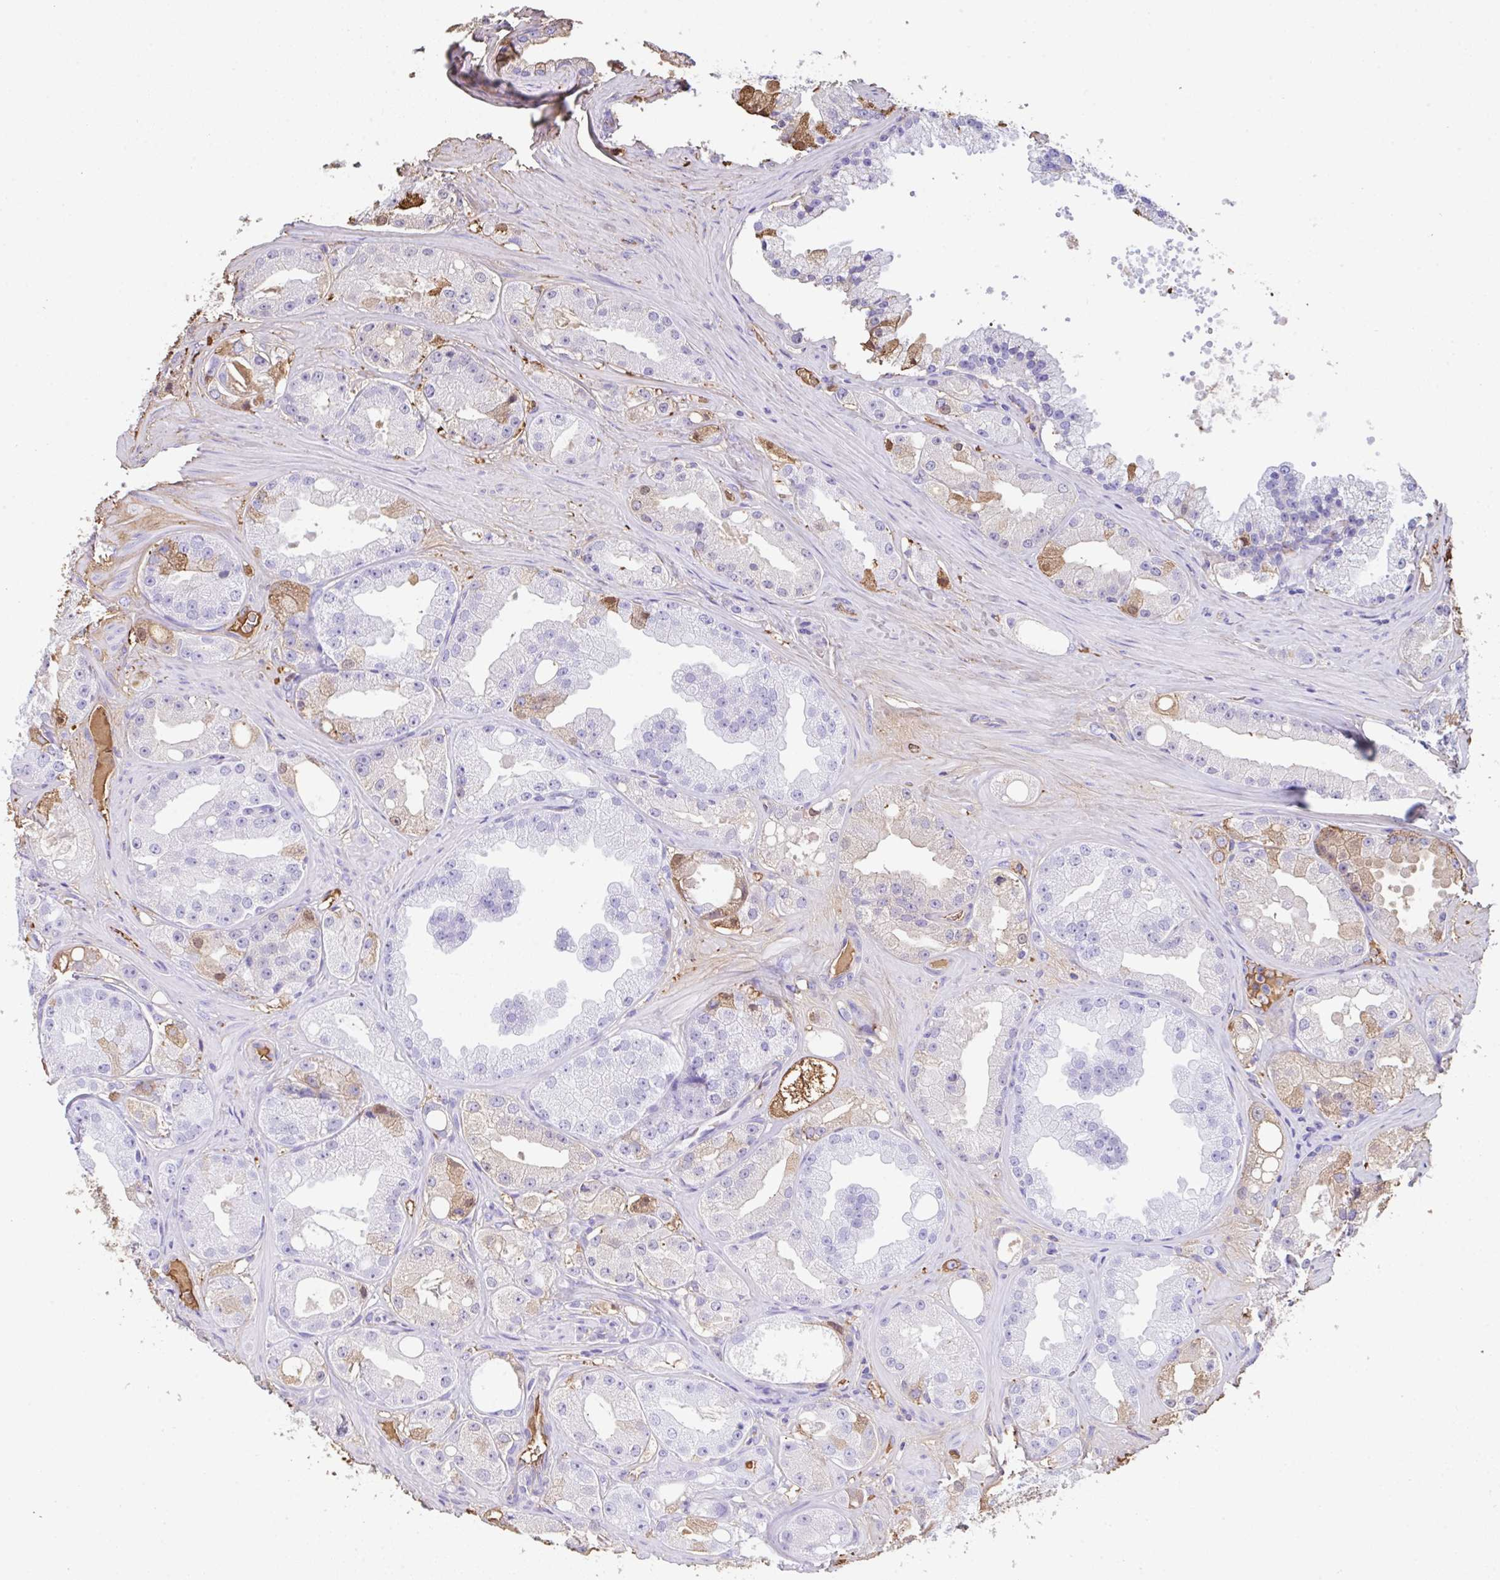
{"staining": {"intensity": "moderate", "quantity": "<25%", "location": "cytoplasmic/membranous,nuclear"}, "tissue": "prostate cancer", "cell_type": "Tumor cells", "image_type": "cancer", "snomed": [{"axis": "morphology", "description": "Adenocarcinoma, High grade"}, {"axis": "topography", "description": "Prostate"}], "caption": "A high-resolution micrograph shows immunohistochemistry staining of prostate cancer (high-grade adenocarcinoma), which shows moderate cytoplasmic/membranous and nuclear staining in about <25% of tumor cells. The staining was performed using DAB to visualize the protein expression in brown, while the nuclei were stained in blue with hematoxylin (Magnification: 20x).", "gene": "HOXC12", "patient": {"sex": "male", "age": 66}}